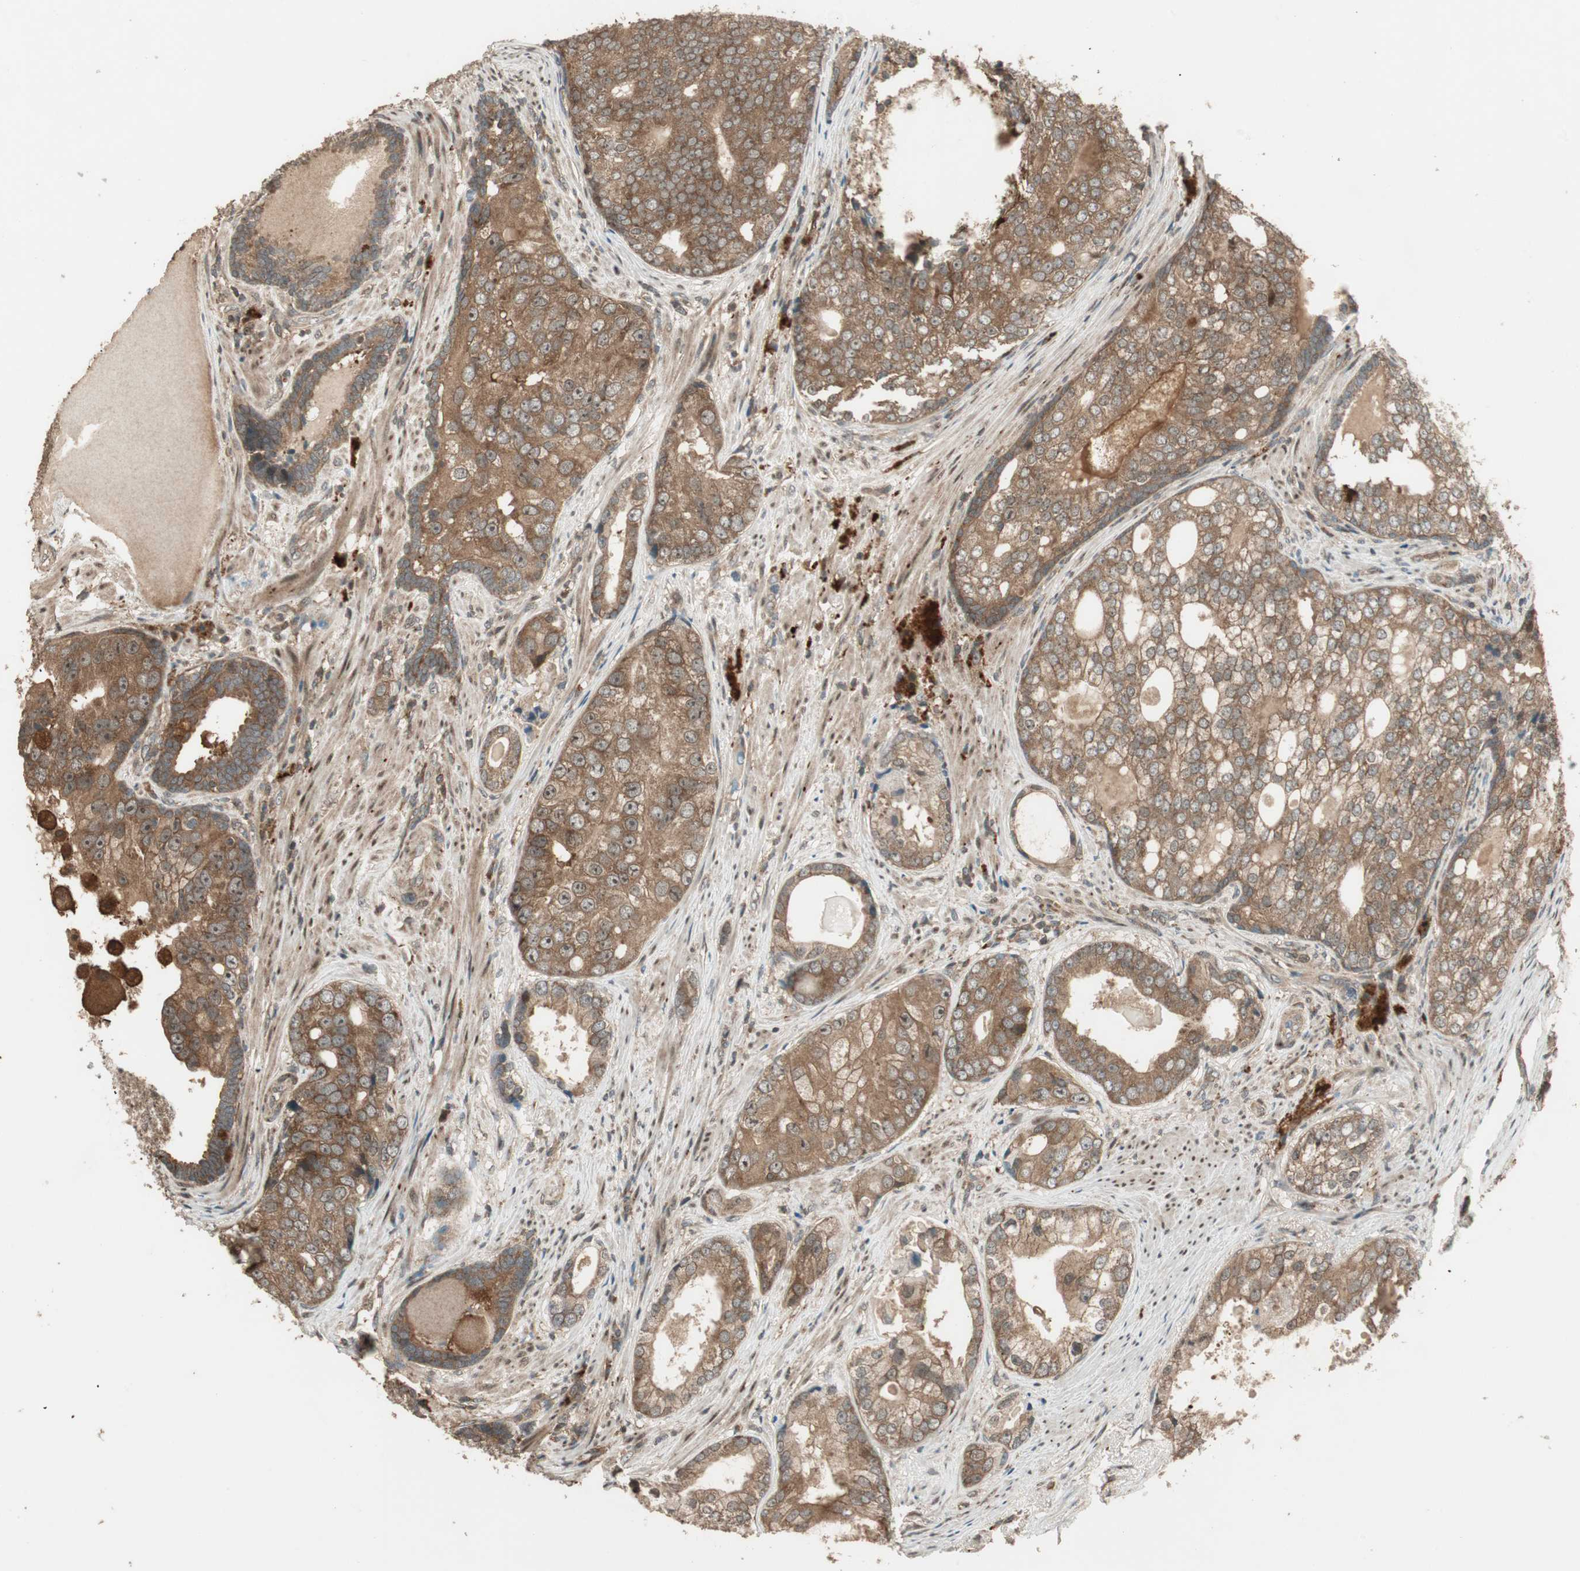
{"staining": {"intensity": "moderate", "quantity": ">75%", "location": "cytoplasmic/membranous"}, "tissue": "prostate cancer", "cell_type": "Tumor cells", "image_type": "cancer", "snomed": [{"axis": "morphology", "description": "Adenocarcinoma, High grade"}, {"axis": "topography", "description": "Prostate"}], "caption": "Human prostate cancer (high-grade adenocarcinoma) stained with a protein marker shows moderate staining in tumor cells.", "gene": "CNOT4", "patient": {"sex": "male", "age": 66}}